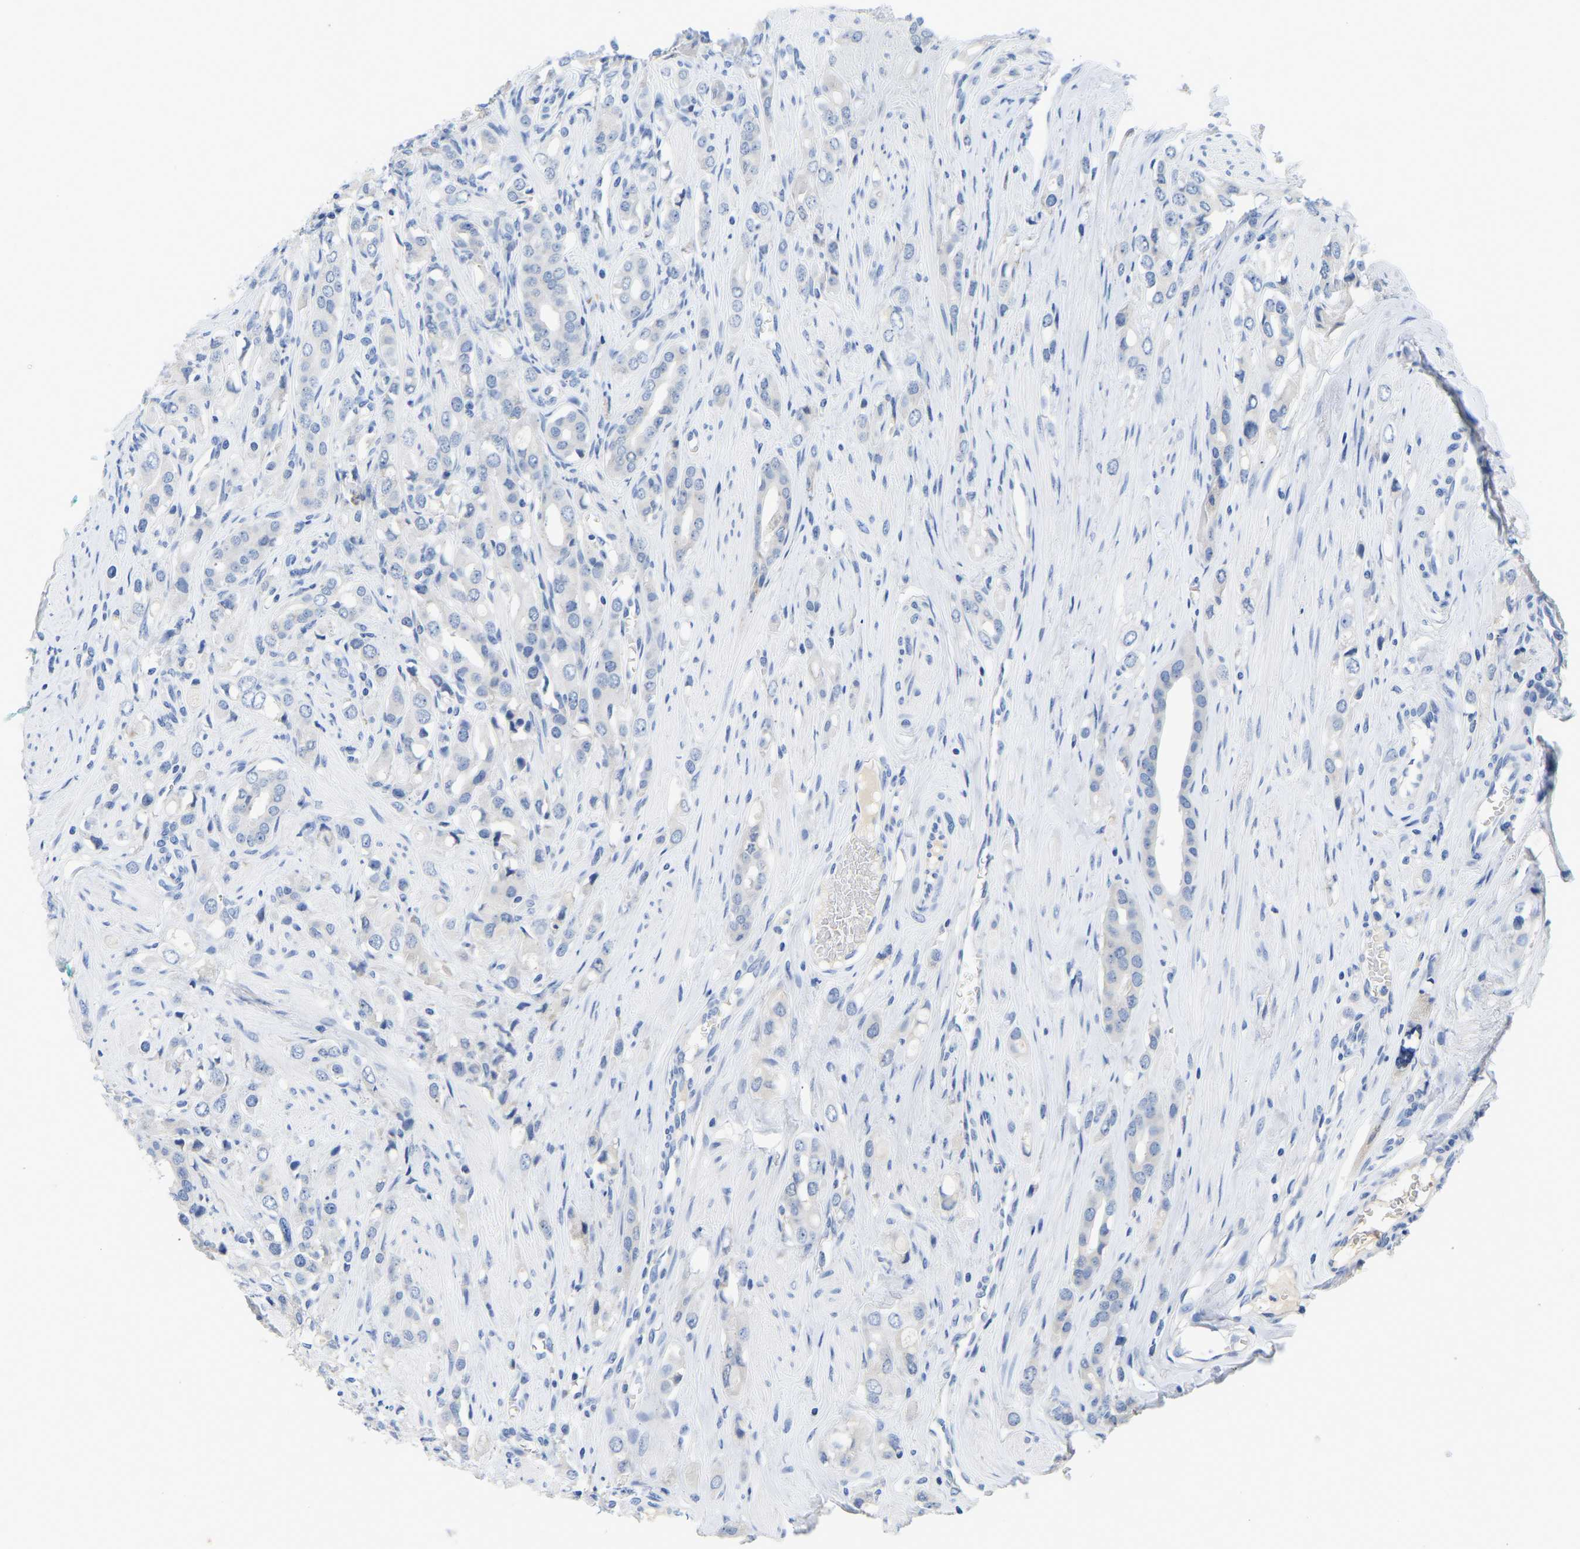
{"staining": {"intensity": "negative", "quantity": "none", "location": "none"}, "tissue": "prostate cancer", "cell_type": "Tumor cells", "image_type": "cancer", "snomed": [{"axis": "morphology", "description": "Adenocarcinoma, High grade"}, {"axis": "topography", "description": "Prostate"}], "caption": "The histopathology image shows no significant staining in tumor cells of prostate cancer. (DAB (3,3'-diaminobenzidine) immunohistochemistry with hematoxylin counter stain).", "gene": "ABCA10", "patient": {"sex": "male", "age": 52}}